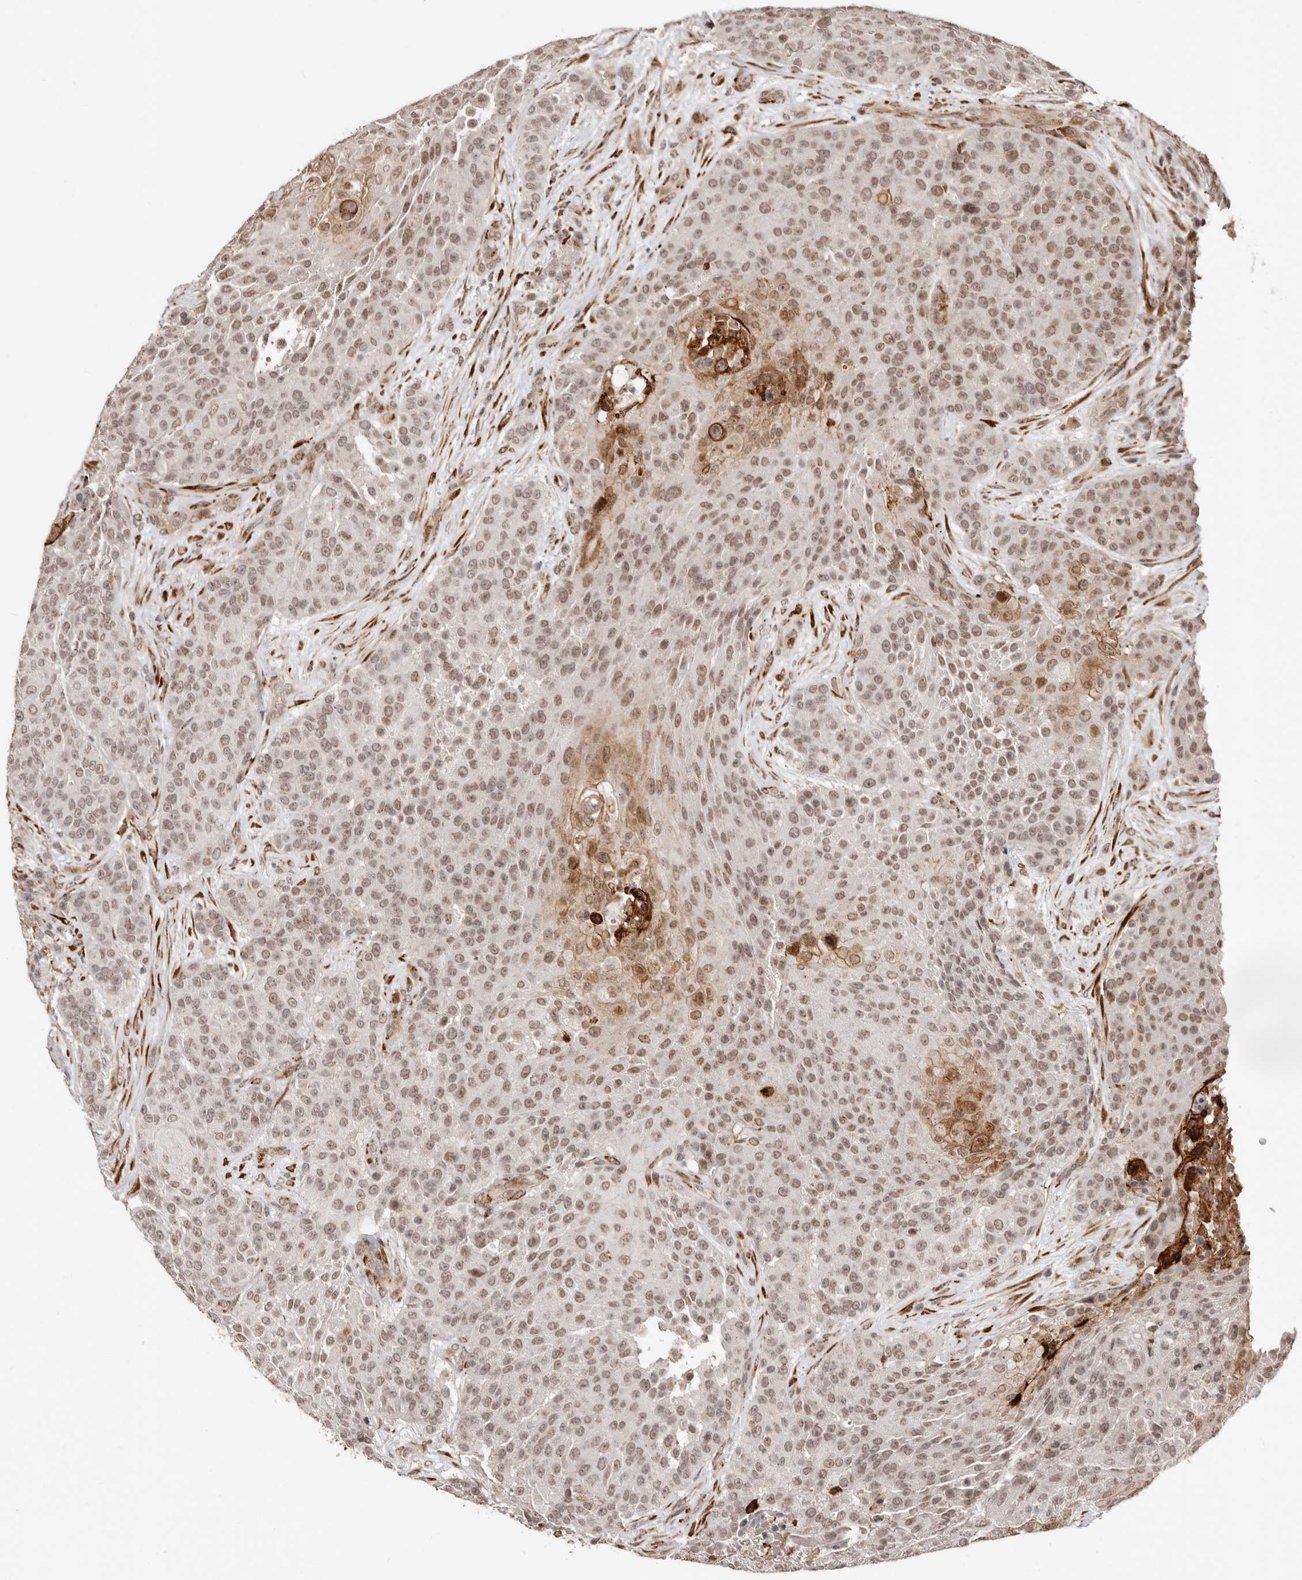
{"staining": {"intensity": "moderate", "quantity": ">75%", "location": "nuclear"}, "tissue": "urothelial cancer", "cell_type": "Tumor cells", "image_type": "cancer", "snomed": [{"axis": "morphology", "description": "Urothelial carcinoma, High grade"}, {"axis": "topography", "description": "Urinary bladder"}], "caption": "Human urothelial cancer stained with a protein marker displays moderate staining in tumor cells.", "gene": "SRCAP", "patient": {"sex": "female", "age": 63}}